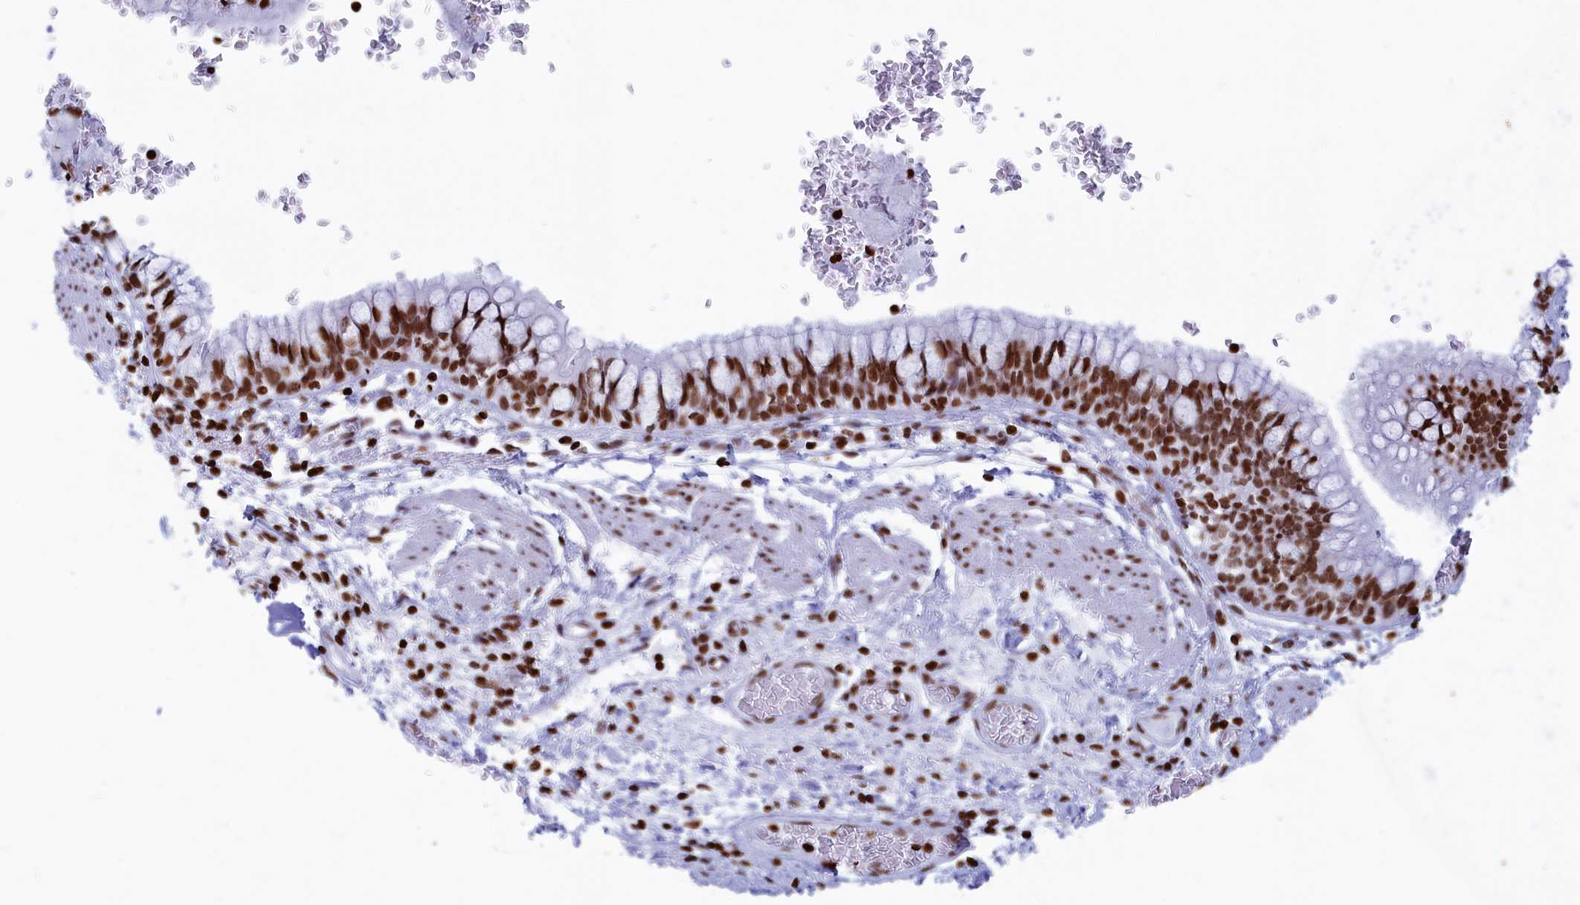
{"staining": {"intensity": "strong", "quantity": ">75%", "location": "nuclear"}, "tissue": "bronchus", "cell_type": "Respiratory epithelial cells", "image_type": "normal", "snomed": [{"axis": "morphology", "description": "Normal tissue, NOS"}, {"axis": "topography", "description": "Cartilage tissue"}, {"axis": "topography", "description": "Bronchus"}], "caption": "A photomicrograph of bronchus stained for a protein reveals strong nuclear brown staining in respiratory epithelial cells. The staining was performed using DAB (3,3'-diaminobenzidine) to visualize the protein expression in brown, while the nuclei were stained in blue with hematoxylin (Magnification: 20x).", "gene": "APOBEC3A", "patient": {"sex": "female", "age": 36}}